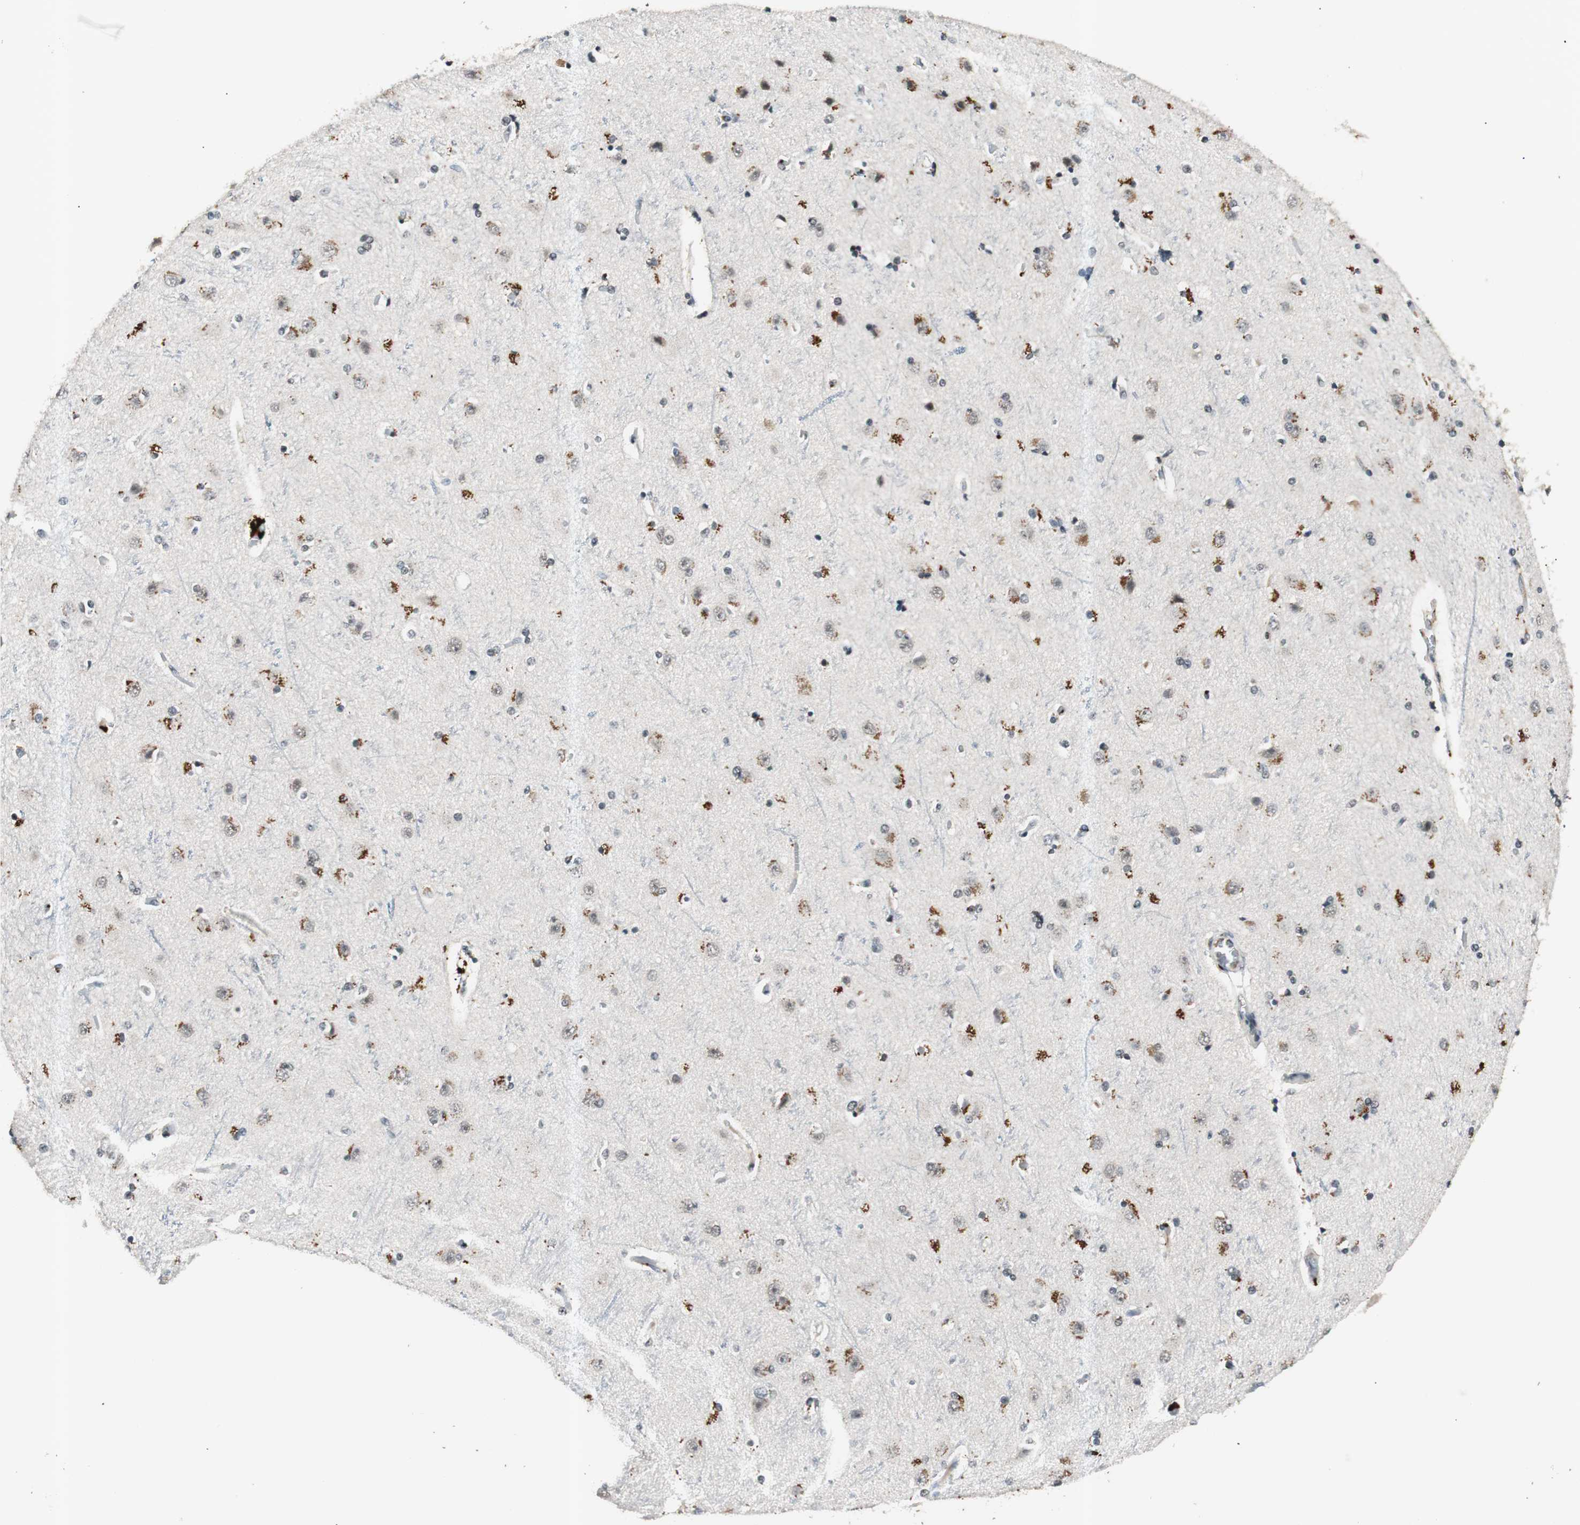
{"staining": {"intensity": "negative", "quantity": "none", "location": "none"}, "tissue": "cerebral cortex", "cell_type": "Endothelial cells", "image_type": "normal", "snomed": [{"axis": "morphology", "description": "Normal tissue, NOS"}, {"axis": "topography", "description": "Cerebral cortex"}], "caption": "IHC photomicrograph of unremarkable cerebral cortex: human cerebral cortex stained with DAB (3,3'-diaminobenzidine) demonstrates no significant protein expression in endothelial cells.", "gene": "NFRKB", "patient": {"sex": "female", "age": 54}}